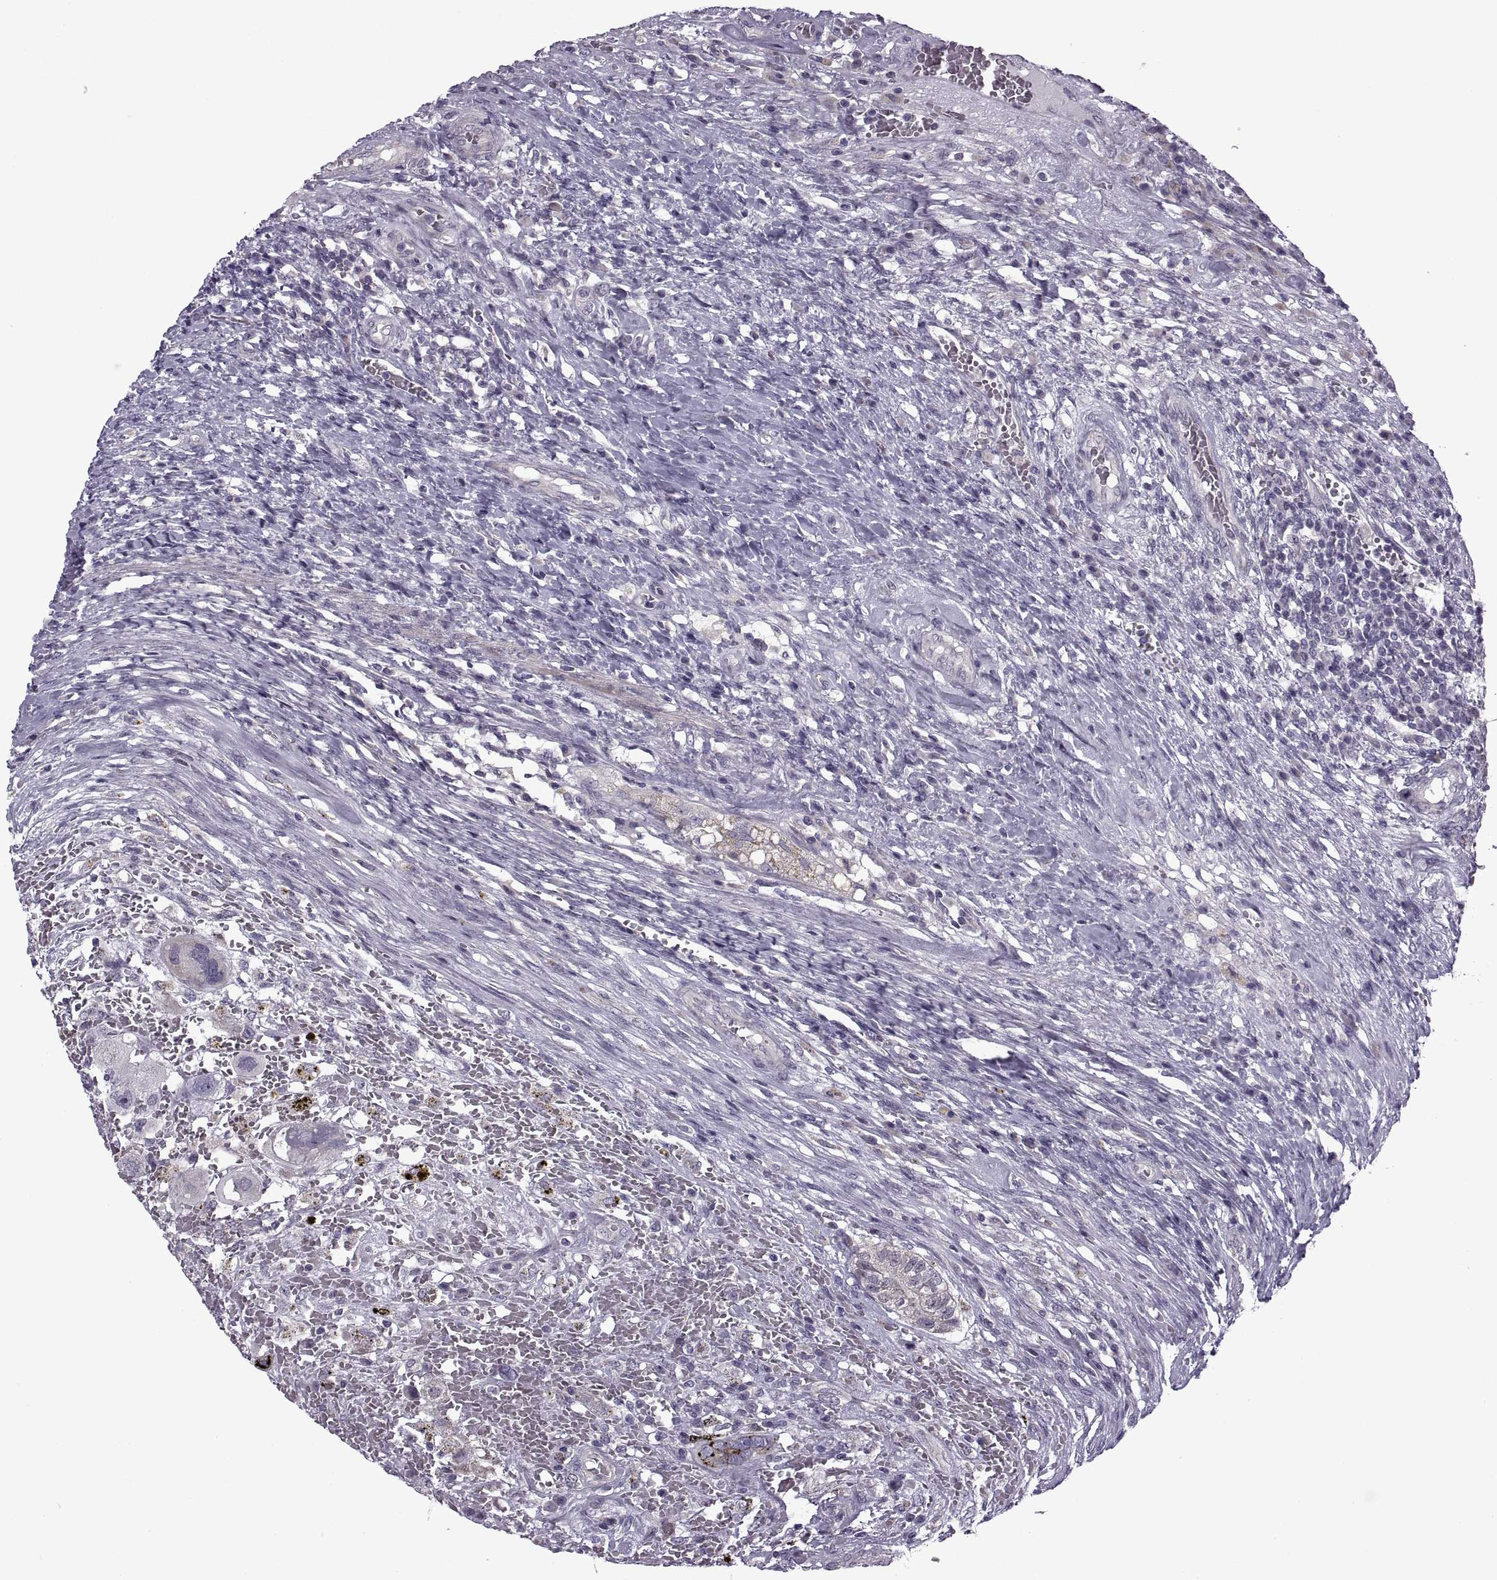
{"staining": {"intensity": "negative", "quantity": "none", "location": "none"}, "tissue": "testis cancer", "cell_type": "Tumor cells", "image_type": "cancer", "snomed": [{"axis": "morphology", "description": "Carcinoma, Embryonal, NOS"}, {"axis": "topography", "description": "Testis"}], "caption": "The micrograph exhibits no staining of tumor cells in testis cancer (embryonal carcinoma).", "gene": "RIPK4", "patient": {"sex": "male", "age": 26}}